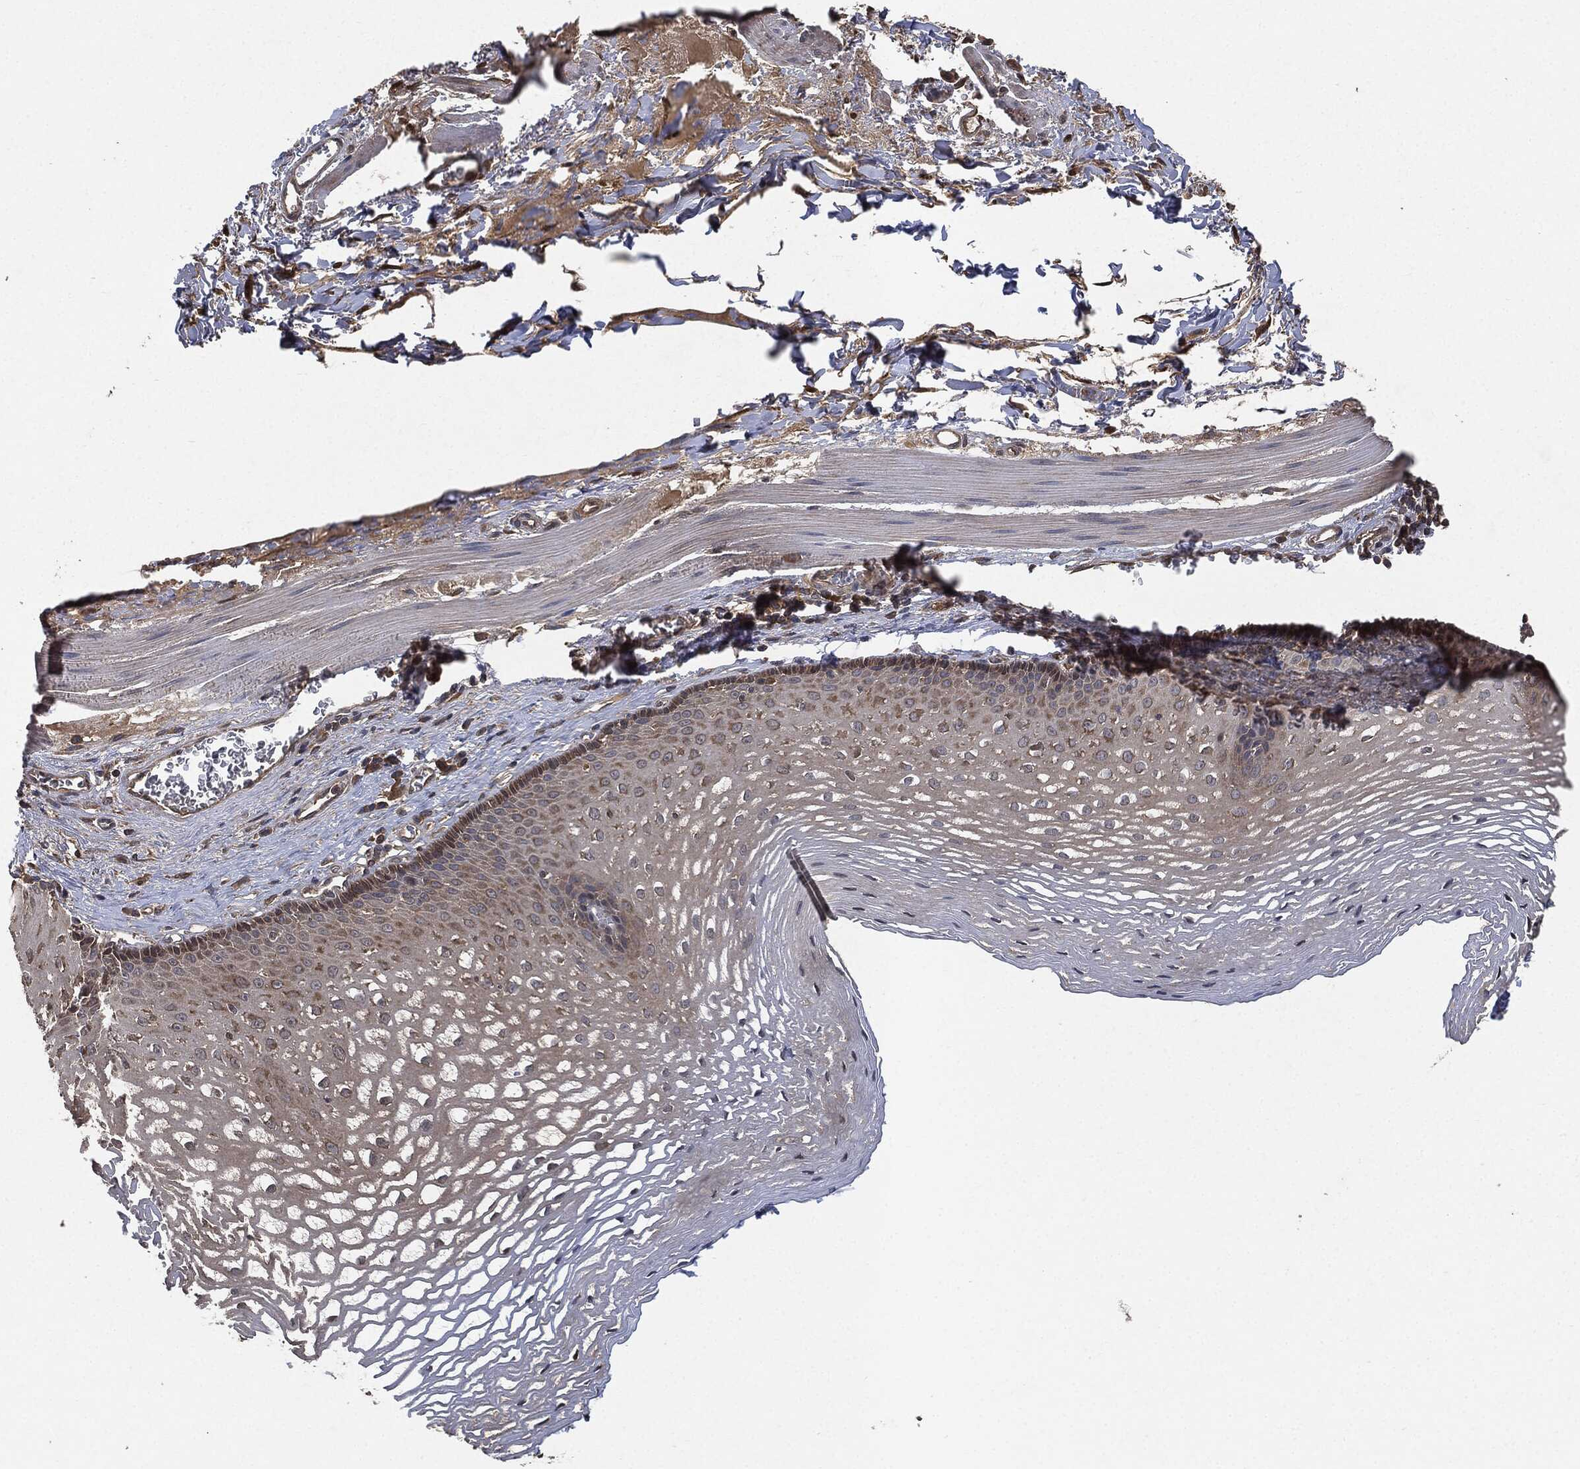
{"staining": {"intensity": "weak", "quantity": "25%-75%", "location": "cytoplasmic/membranous"}, "tissue": "esophagus", "cell_type": "Squamous epithelial cells", "image_type": "normal", "snomed": [{"axis": "morphology", "description": "Normal tissue, NOS"}, {"axis": "topography", "description": "Esophagus"}], "caption": "A histopathology image showing weak cytoplasmic/membranous positivity in about 25%-75% of squamous epithelial cells in unremarkable esophagus, as visualized by brown immunohistochemical staining.", "gene": "BRAF", "patient": {"sex": "male", "age": 76}}